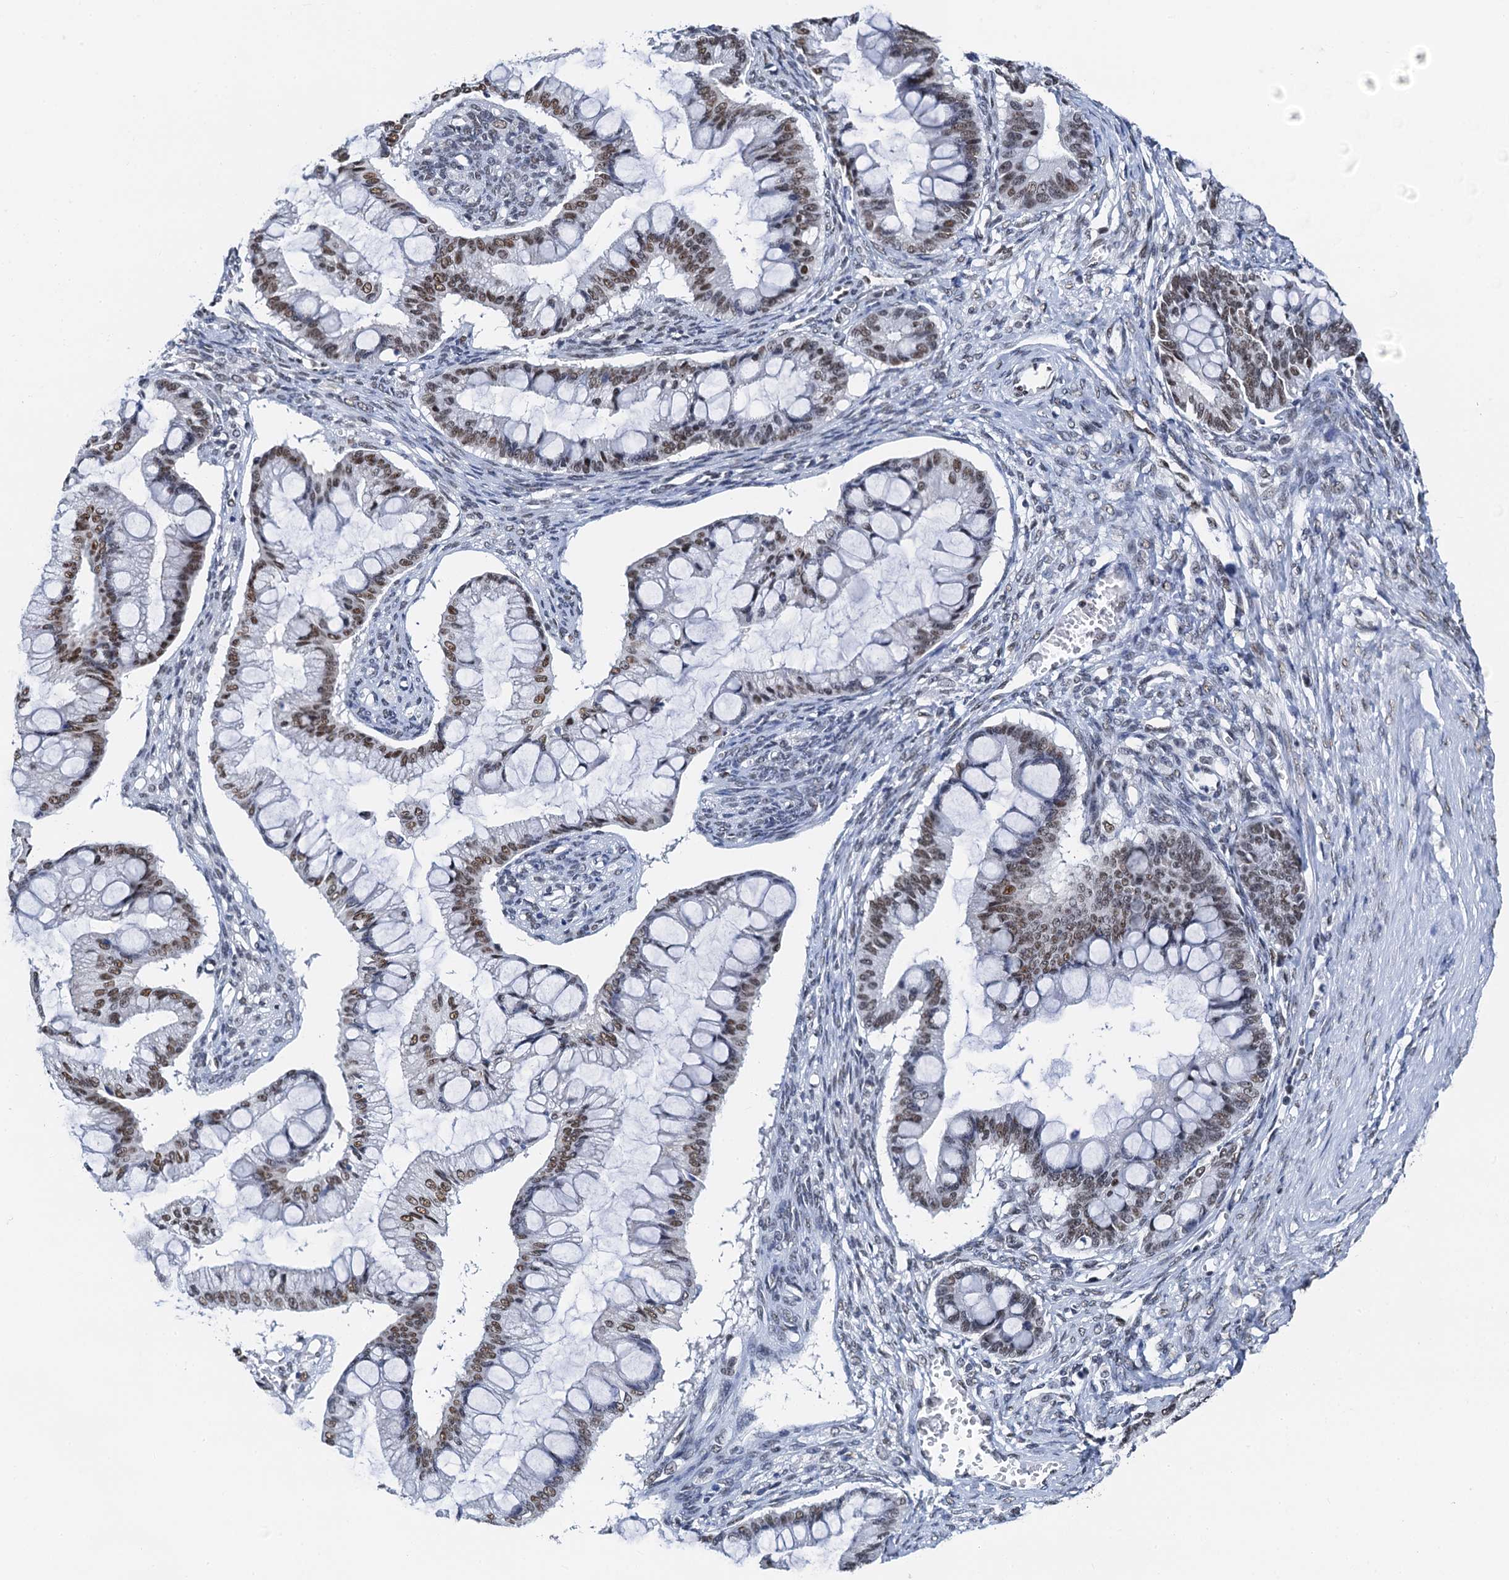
{"staining": {"intensity": "moderate", "quantity": ">75%", "location": "nuclear"}, "tissue": "ovarian cancer", "cell_type": "Tumor cells", "image_type": "cancer", "snomed": [{"axis": "morphology", "description": "Cystadenocarcinoma, mucinous, NOS"}, {"axis": "topography", "description": "Ovary"}], "caption": "A brown stain shows moderate nuclear staining of a protein in human ovarian cancer (mucinous cystadenocarcinoma) tumor cells.", "gene": "SLTM", "patient": {"sex": "female", "age": 73}}